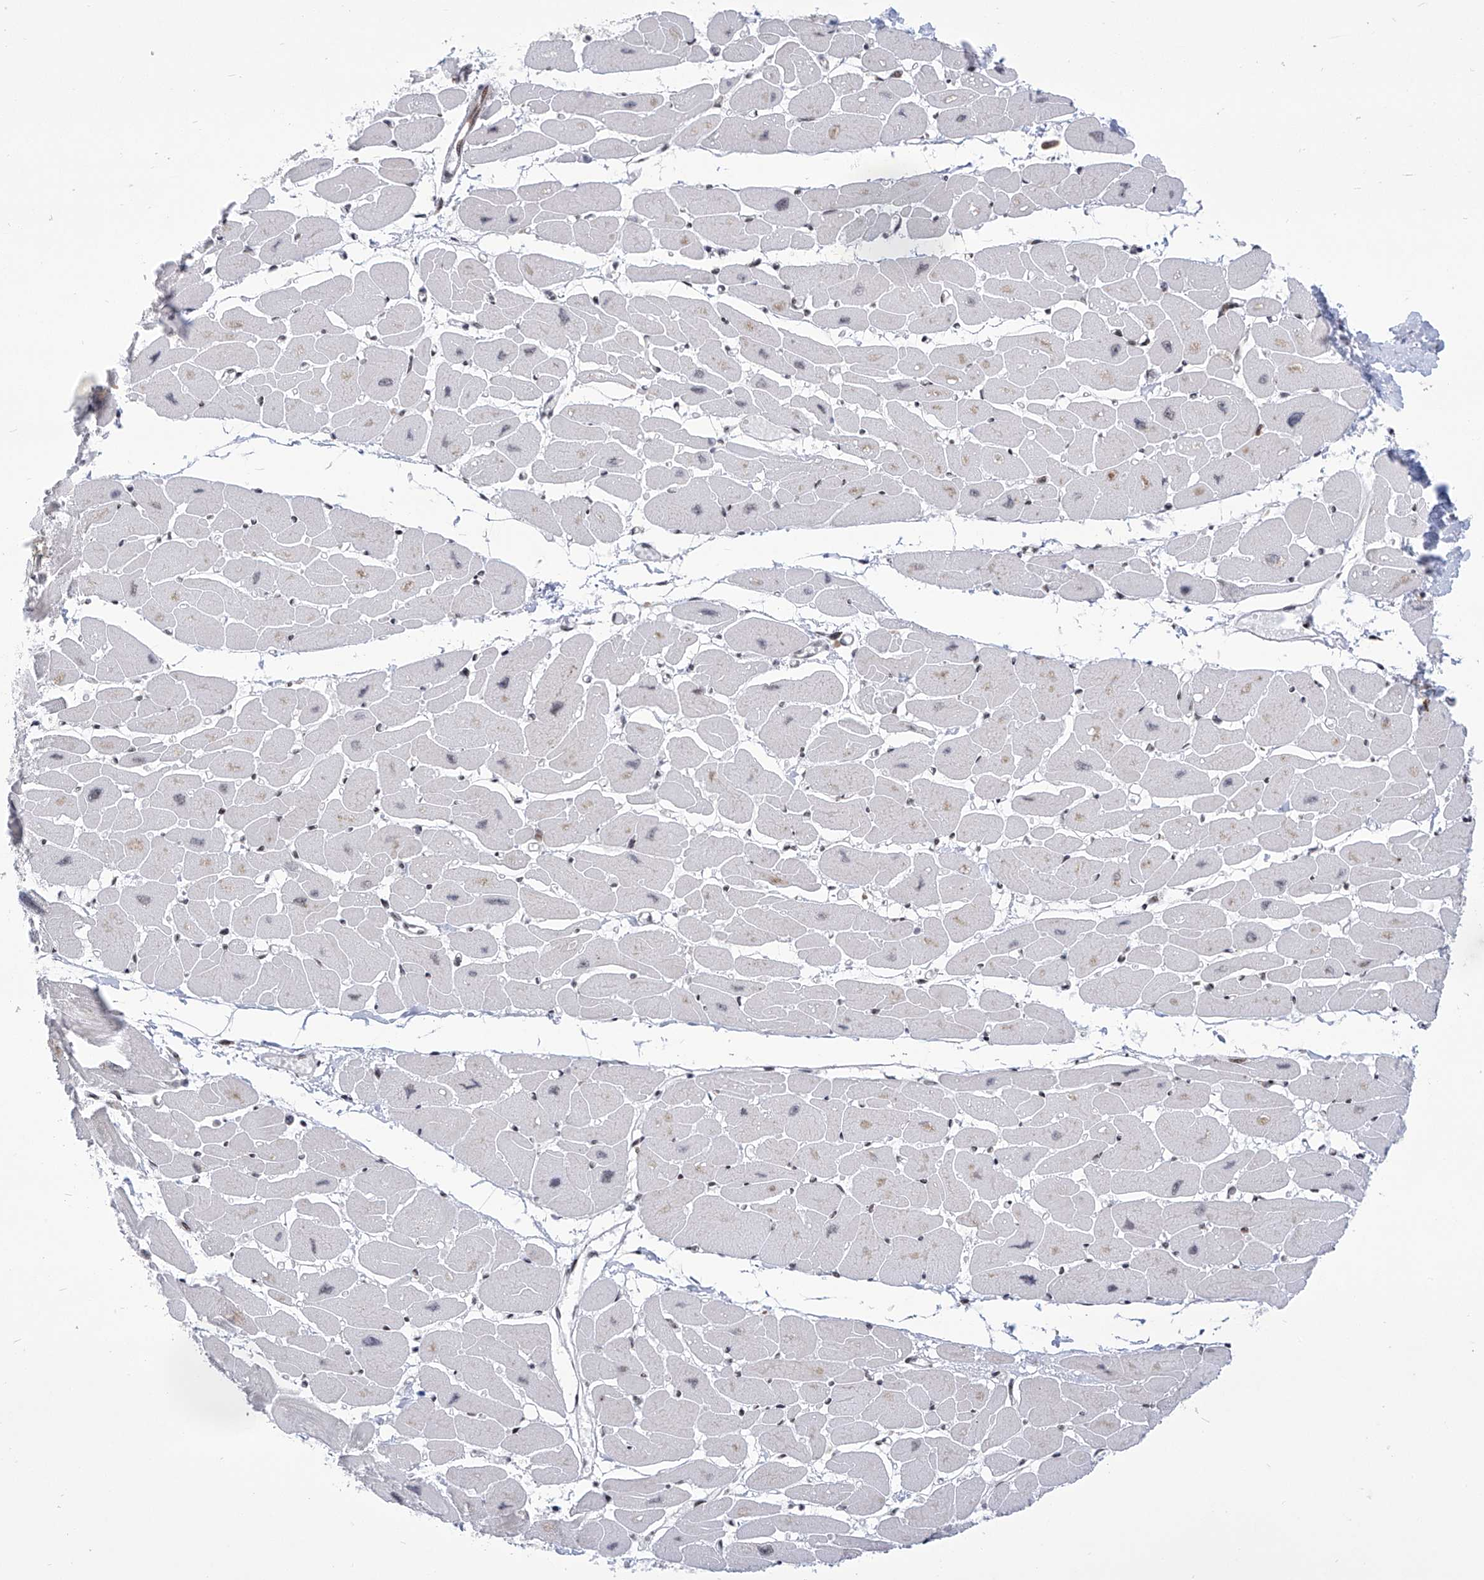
{"staining": {"intensity": "weak", "quantity": "<25%", "location": "nuclear"}, "tissue": "heart muscle", "cell_type": "Cardiomyocytes", "image_type": "normal", "snomed": [{"axis": "morphology", "description": "Normal tissue, NOS"}, {"axis": "topography", "description": "Heart"}], "caption": "The immunohistochemistry image has no significant positivity in cardiomyocytes of heart muscle.", "gene": "CEP290", "patient": {"sex": "female", "age": 54}}